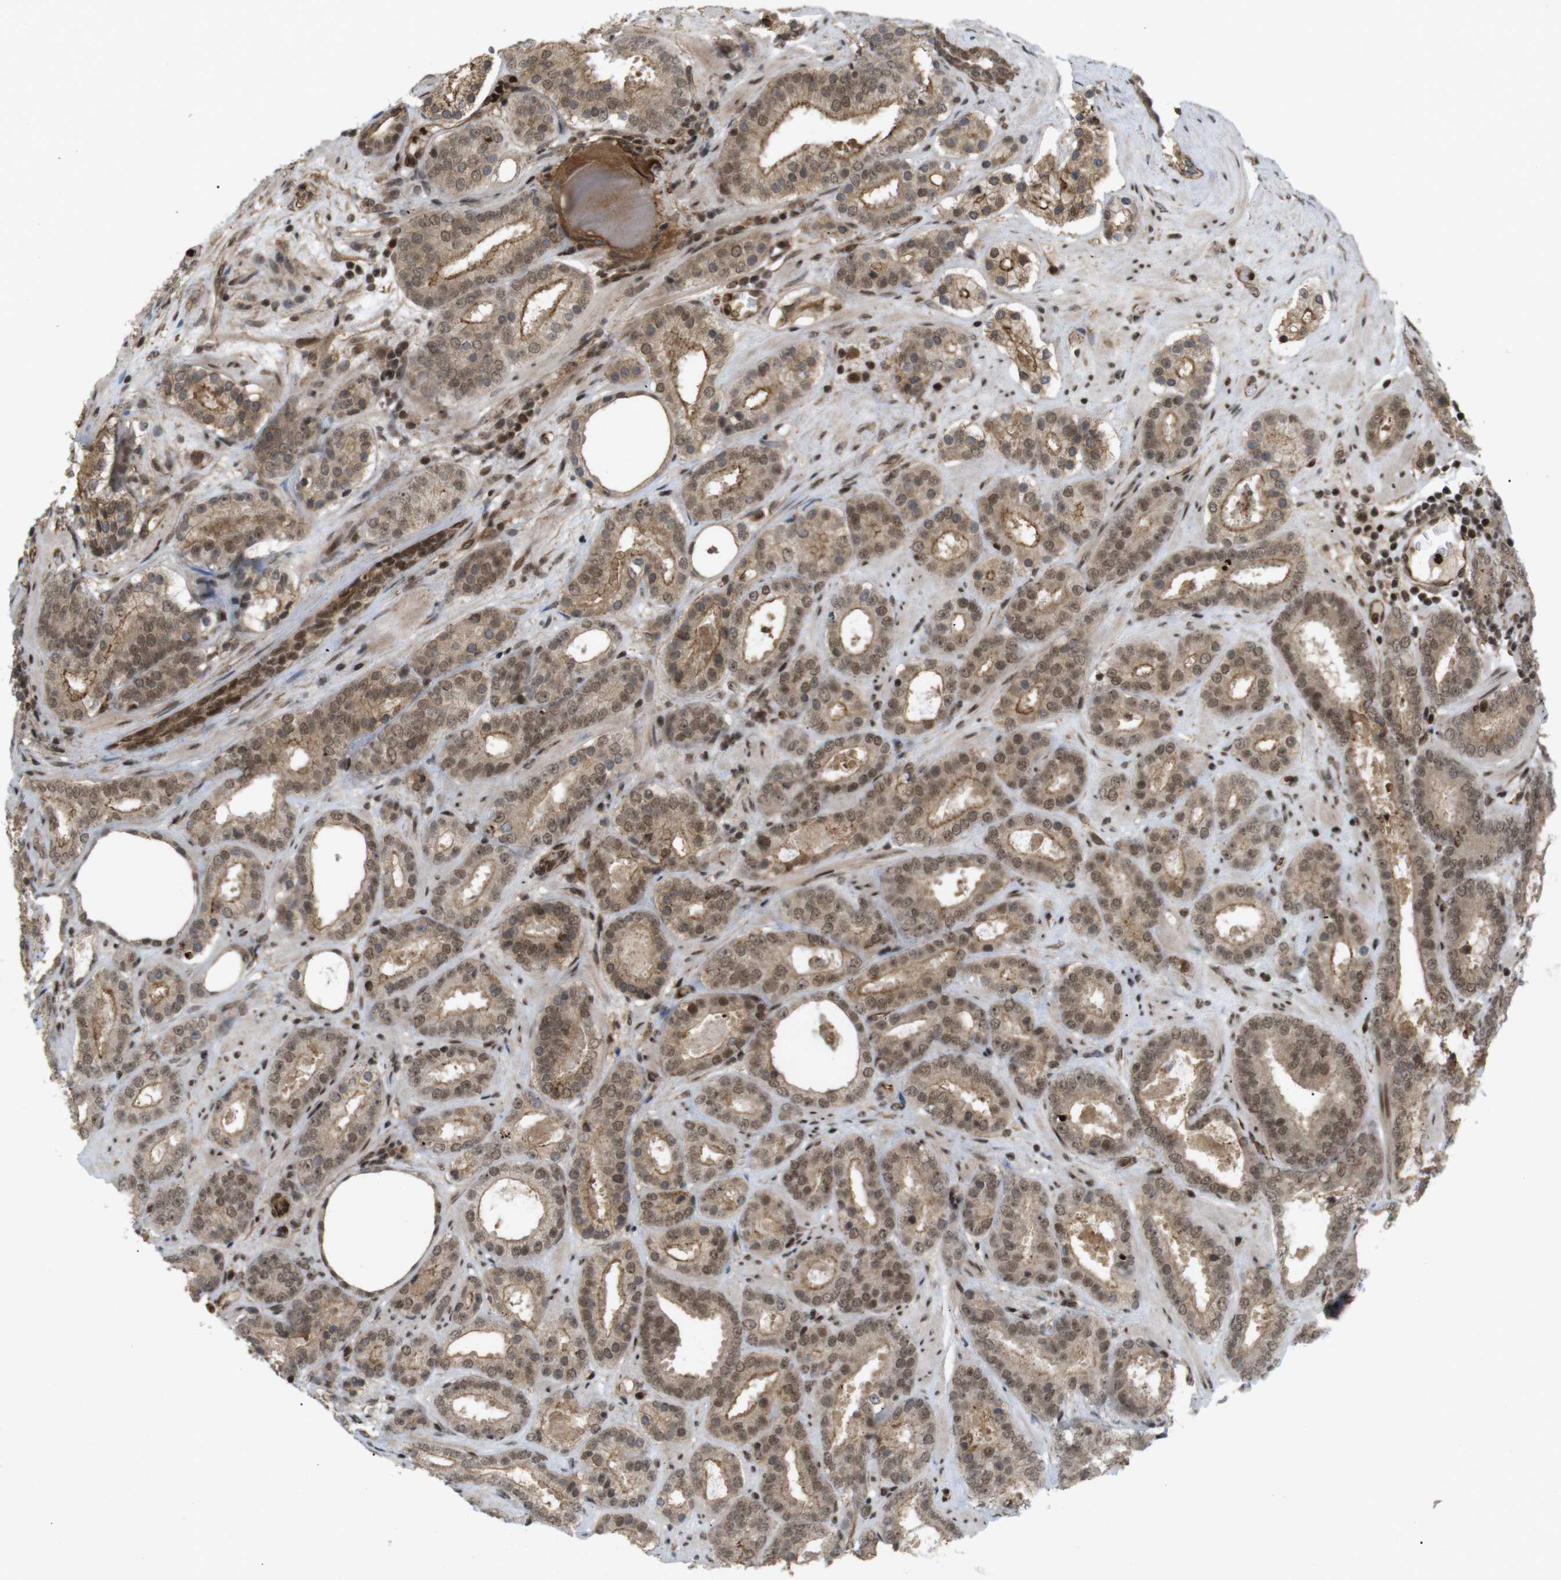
{"staining": {"intensity": "moderate", "quantity": ">75%", "location": "cytoplasmic/membranous,nuclear"}, "tissue": "prostate cancer", "cell_type": "Tumor cells", "image_type": "cancer", "snomed": [{"axis": "morphology", "description": "Adenocarcinoma, Low grade"}, {"axis": "topography", "description": "Prostate"}], "caption": "High-power microscopy captured an IHC image of prostate low-grade adenocarcinoma, revealing moderate cytoplasmic/membranous and nuclear staining in approximately >75% of tumor cells. Nuclei are stained in blue.", "gene": "SP2", "patient": {"sex": "male", "age": 69}}